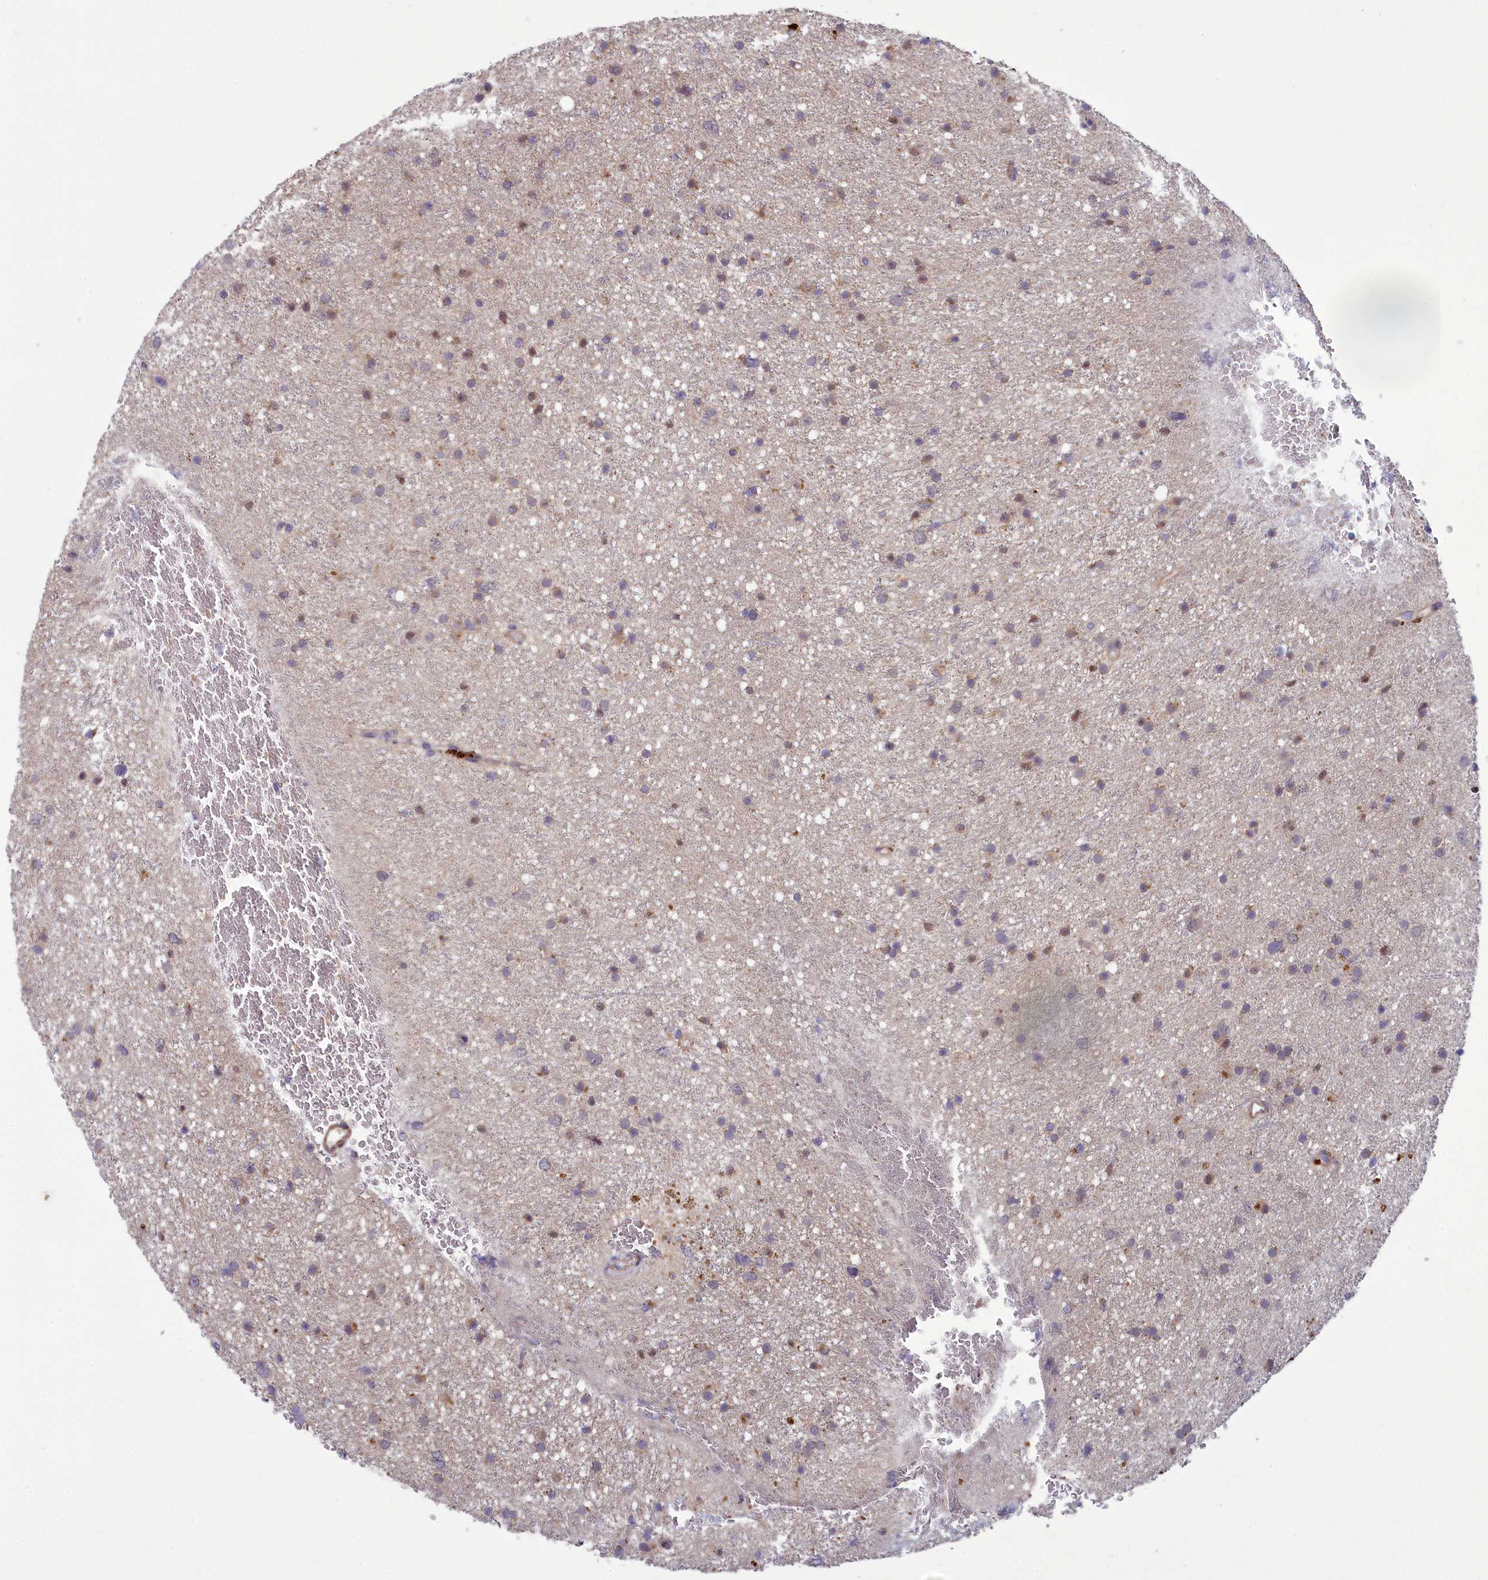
{"staining": {"intensity": "weak", "quantity": "<25%", "location": "cytoplasmic/membranous"}, "tissue": "glioma", "cell_type": "Tumor cells", "image_type": "cancer", "snomed": [{"axis": "morphology", "description": "Glioma, malignant, Low grade"}, {"axis": "topography", "description": "Cerebral cortex"}], "caption": "The image exhibits no staining of tumor cells in malignant glioma (low-grade).", "gene": "BLTP2", "patient": {"sex": "female", "age": 39}}